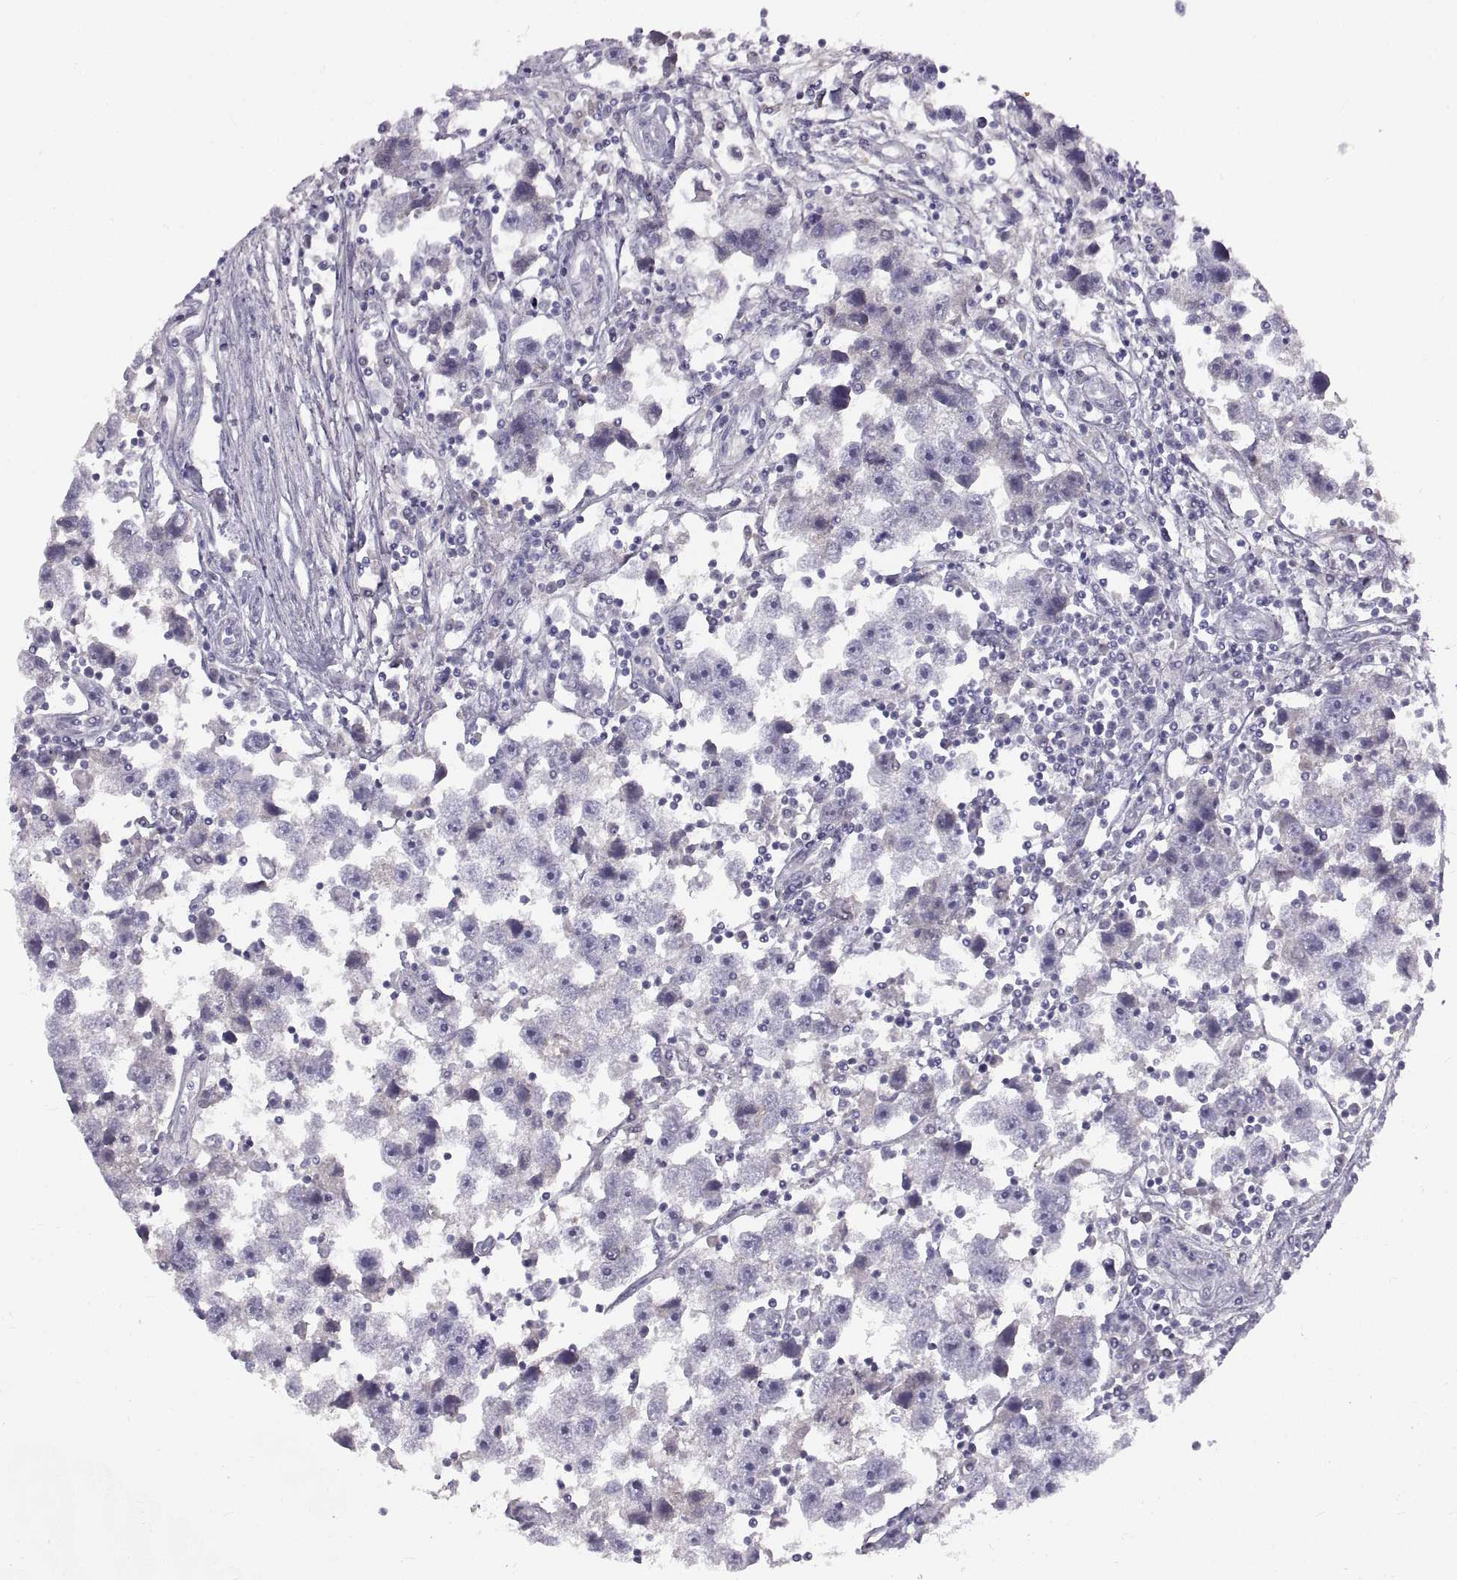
{"staining": {"intensity": "negative", "quantity": "none", "location": "none"}, "tissue": "testis cancer", "cell_type": "Tumor cells", "image_type": "cancer", "snomed": [{"axis": "morphology", "description": "Seminoma, NOS"}, {"axis": "topography", "description": "Testis"}], "caption": "High magnification brightfield microscopy of testis seminoma stained with DAB (3,3'-diaminobenzidine) (brown) and counterstained with hematoxylin (blue): tumor cells show no significant expression.", "gene": "ADAM32", "patient": {"sex": "male", "age": 30}}